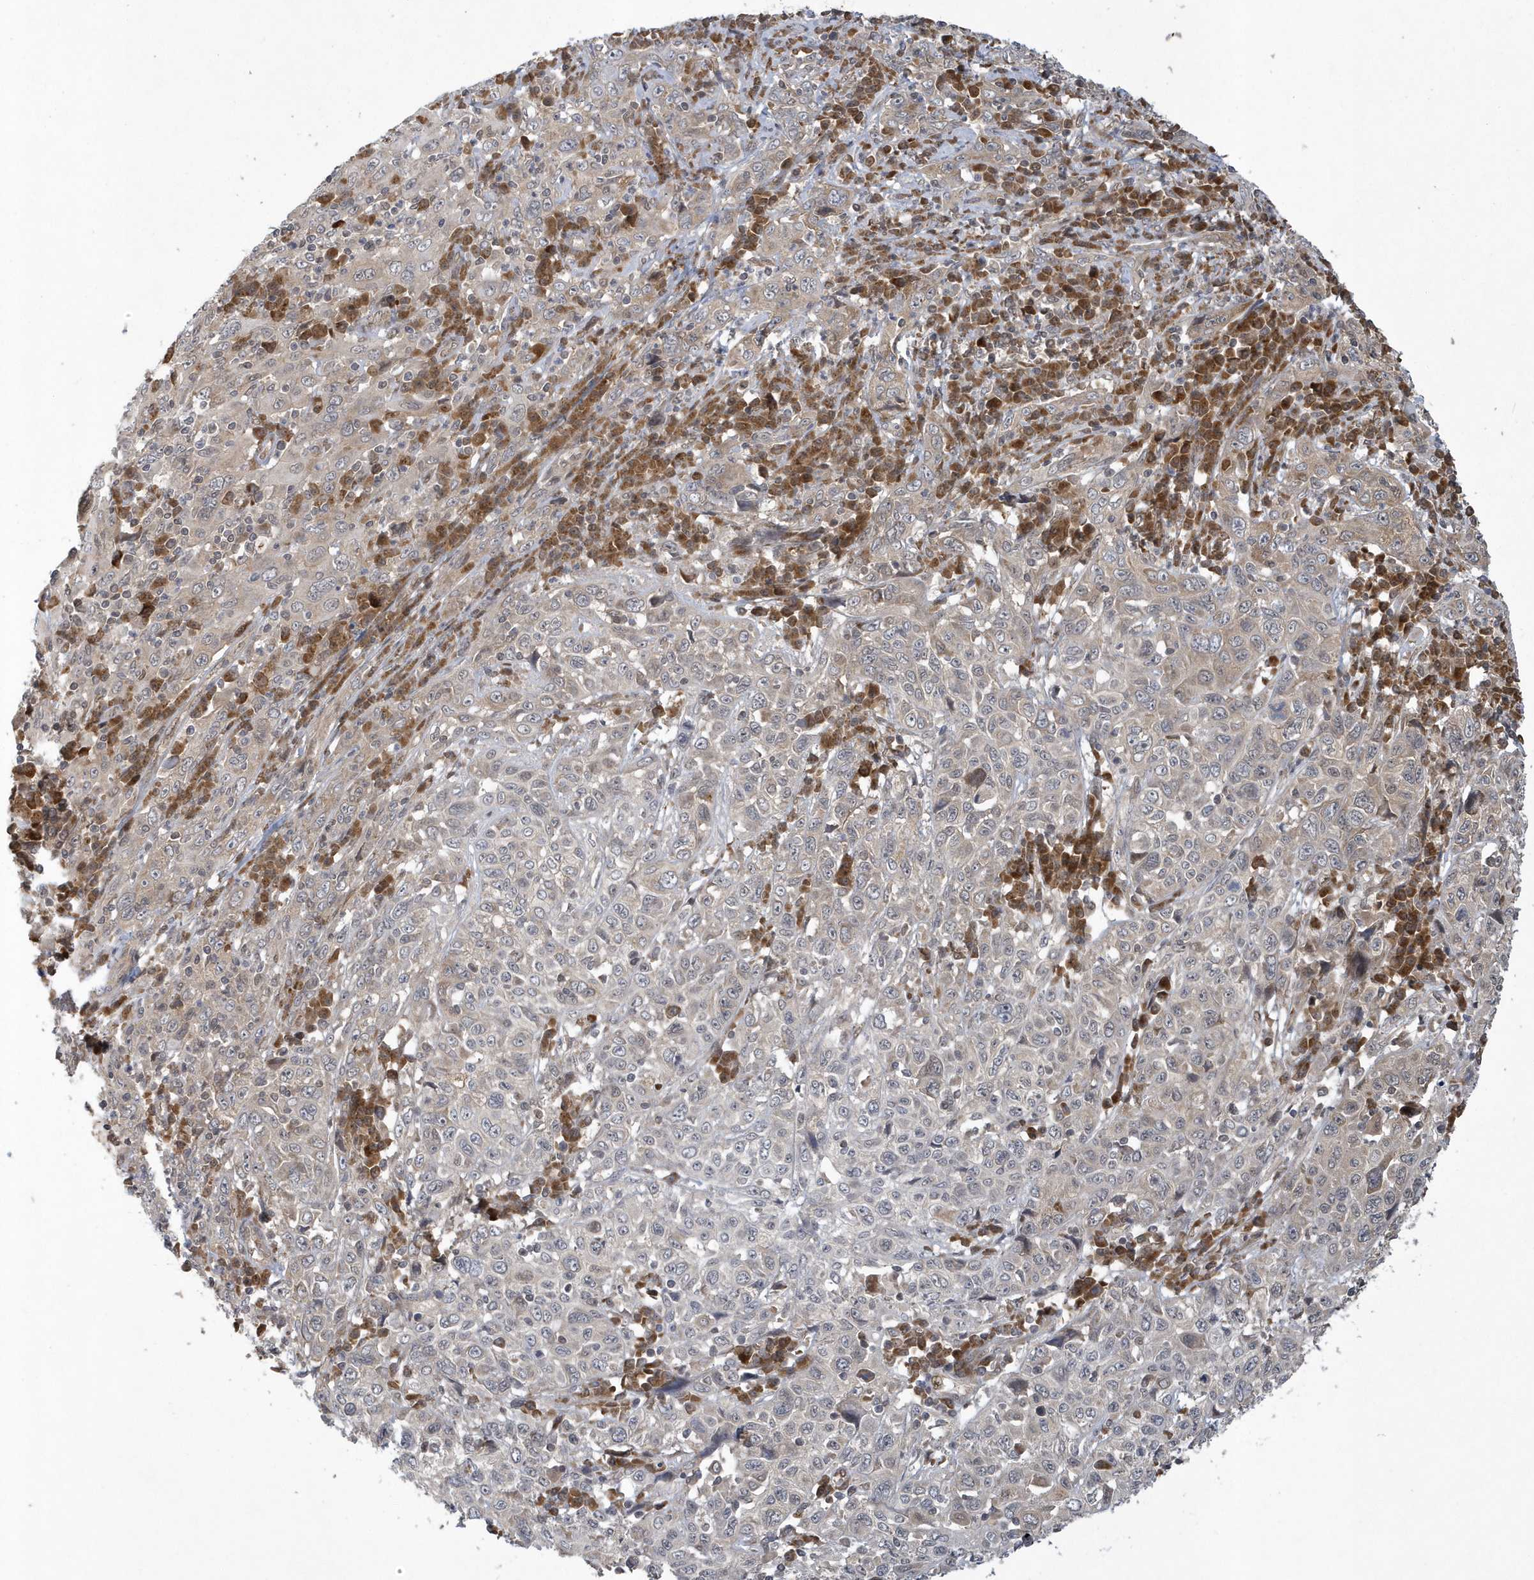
{"staining": {"intensity": "negative", "quantity": "none", "location": "none"}, "tissue": "cervical cancer", "cell_type": "Tumor cells", "image_type": "cancer", "snomed": [{"axis": "morphology", "description": "Squamous cell carcinoma, NOS"}, {"axis": "topography", "description": "Cervix"}], "caption": "Tumor cells show no significant protein positivity in squamous cell carcinoma (cervical).", "gene": "ATG4A", "patient": {"sex": "female", "age": 46}}